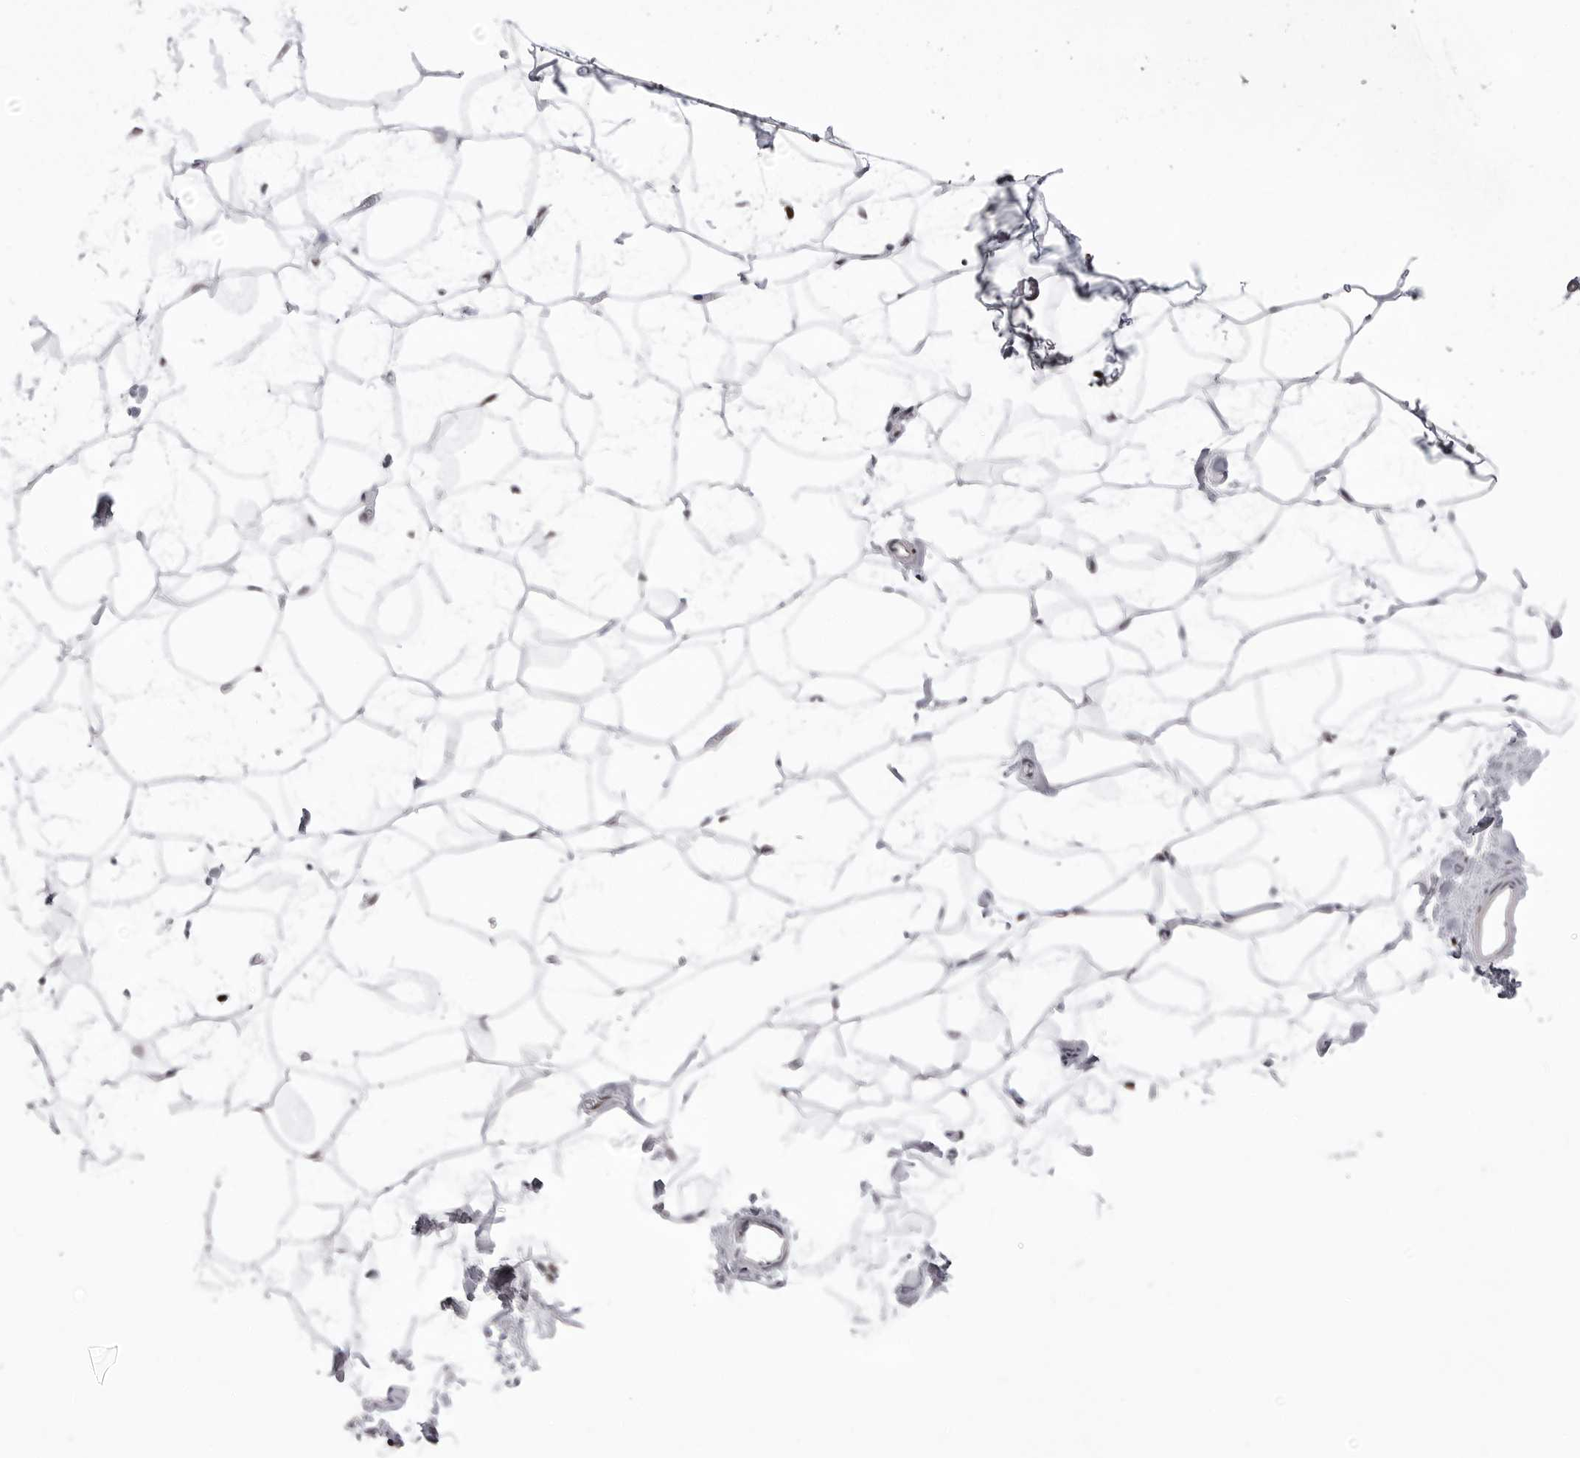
{"staining": {"intensity": "negative", "quantity": "none", "location": "none"}, "tissue": "adipose tissue", "cell_type": "Adipocytes", "image_type": "normal", "snomed": [{"axis": "morphology", "description": "Normal tissue, NOS"}, {"axis": "morphology", "description": "Fibrosis, NOS"}, {"axis": "topography", "description": "Breast"}, {"axis": "topography", "description": "Adipose tissue"}], "caption": "There is no significant staining in adipocytes of adipose tissue. (DAB (3,3'-diaminobenzidine) immunohistochemistry (IHC), high magnification).", "gene": "PTK2B", "patient": {"sex": "female", "age": 39}}